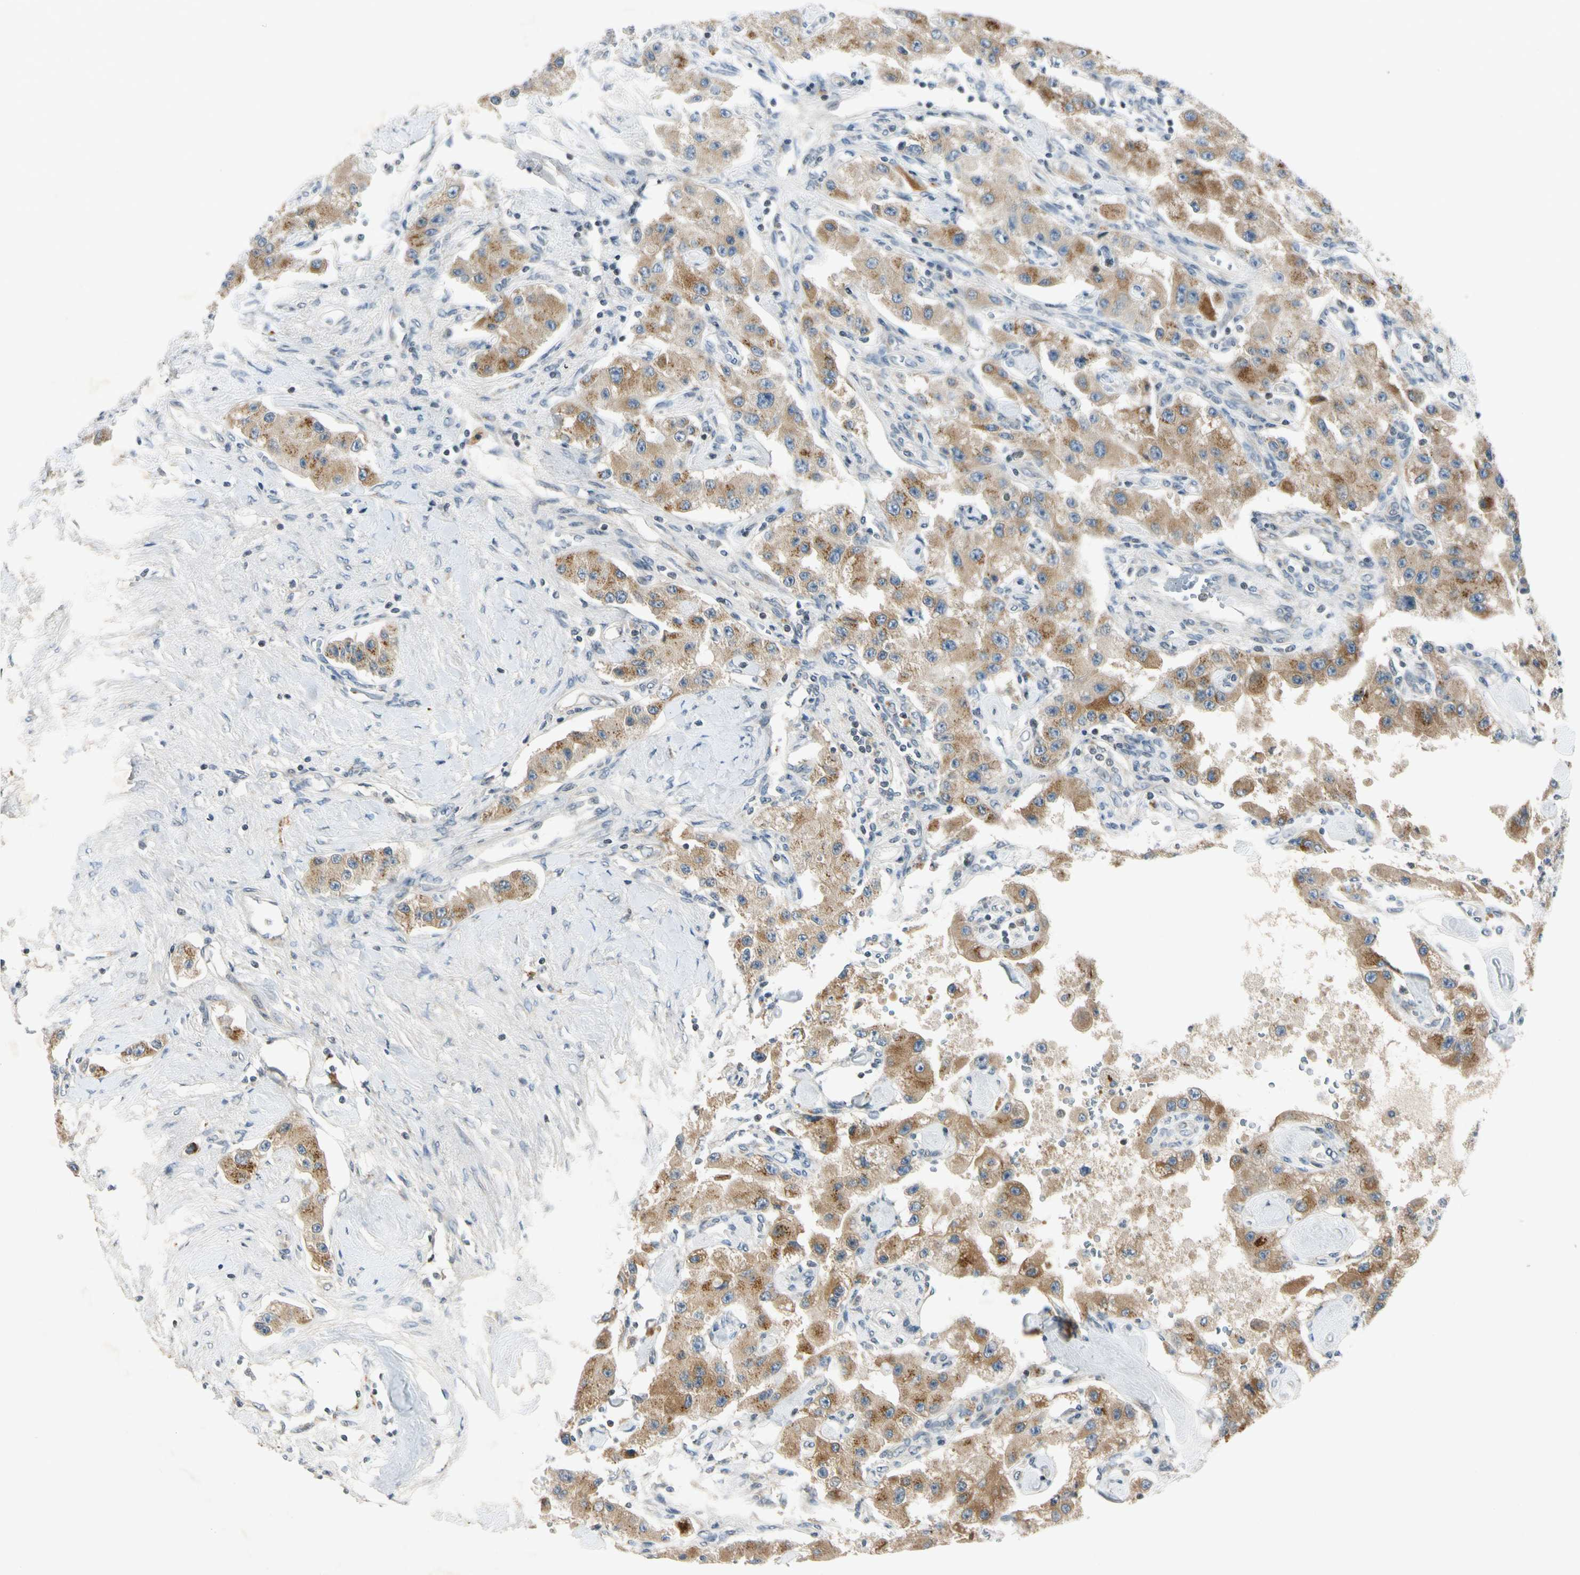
{"staining": {"intensity": "strong", "quantity": ">75%", "location": "cytoplasmic/membranous"}, "tissue": "carcinoid", "cell_type": "Tumor cells", "image_type": "cancer", "snomed": [{"axis": "morphology", "description": "Carcinoid, malignant, NOS"}, {"axis": "topography", "description": "Pancreas"}], "caption": "IHC of carcinoid displays high levels of strong cytoplasmic/membranous positivity in about >75% of tumor cells.", "gene": "RPS6KB2", "patient": {"sex": "male", "age": 41}}